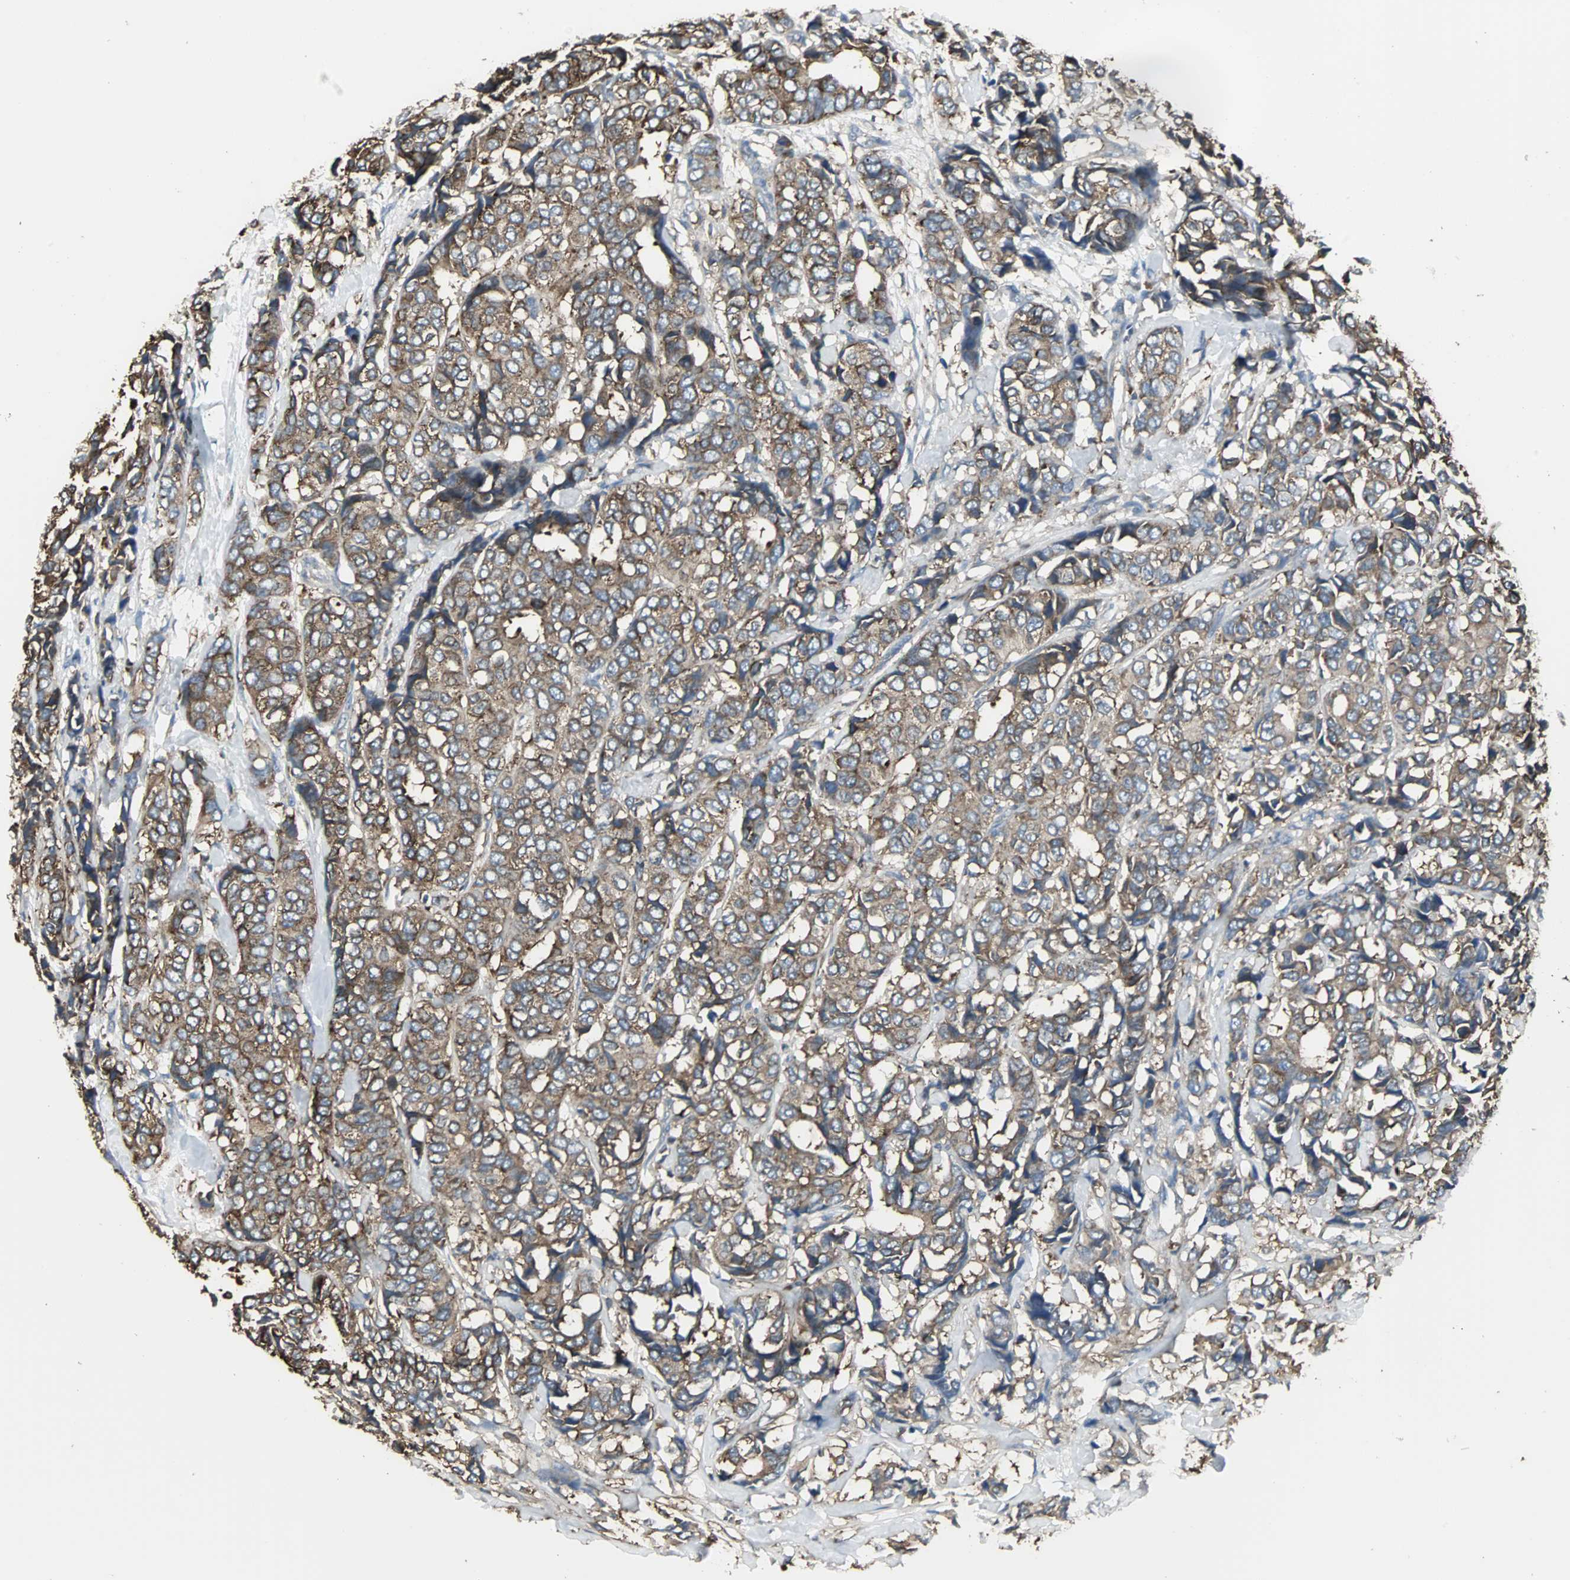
{"staining": {"intensity": "moderate", "quantity": ">75%", "location": "cytoplasmic/membranous"}, "tissue": "breast cancer", "cell_type": "Tumor cells", "image_type": "cancer", "snomed": [{"axis": "morphology", "description": "Duct carcinoma"}, {"axis": "topography", "description": "Breast"}], "caption": "There is medium levels of moderate cytoplasmic/membranous positivity in tumor cells of intraductal carcinoma (breast), as demonstrated by immunohistochemical staining (brown color).", "gene": "LRRFIP1", "patient": {"sex": "female", "age": 87}}